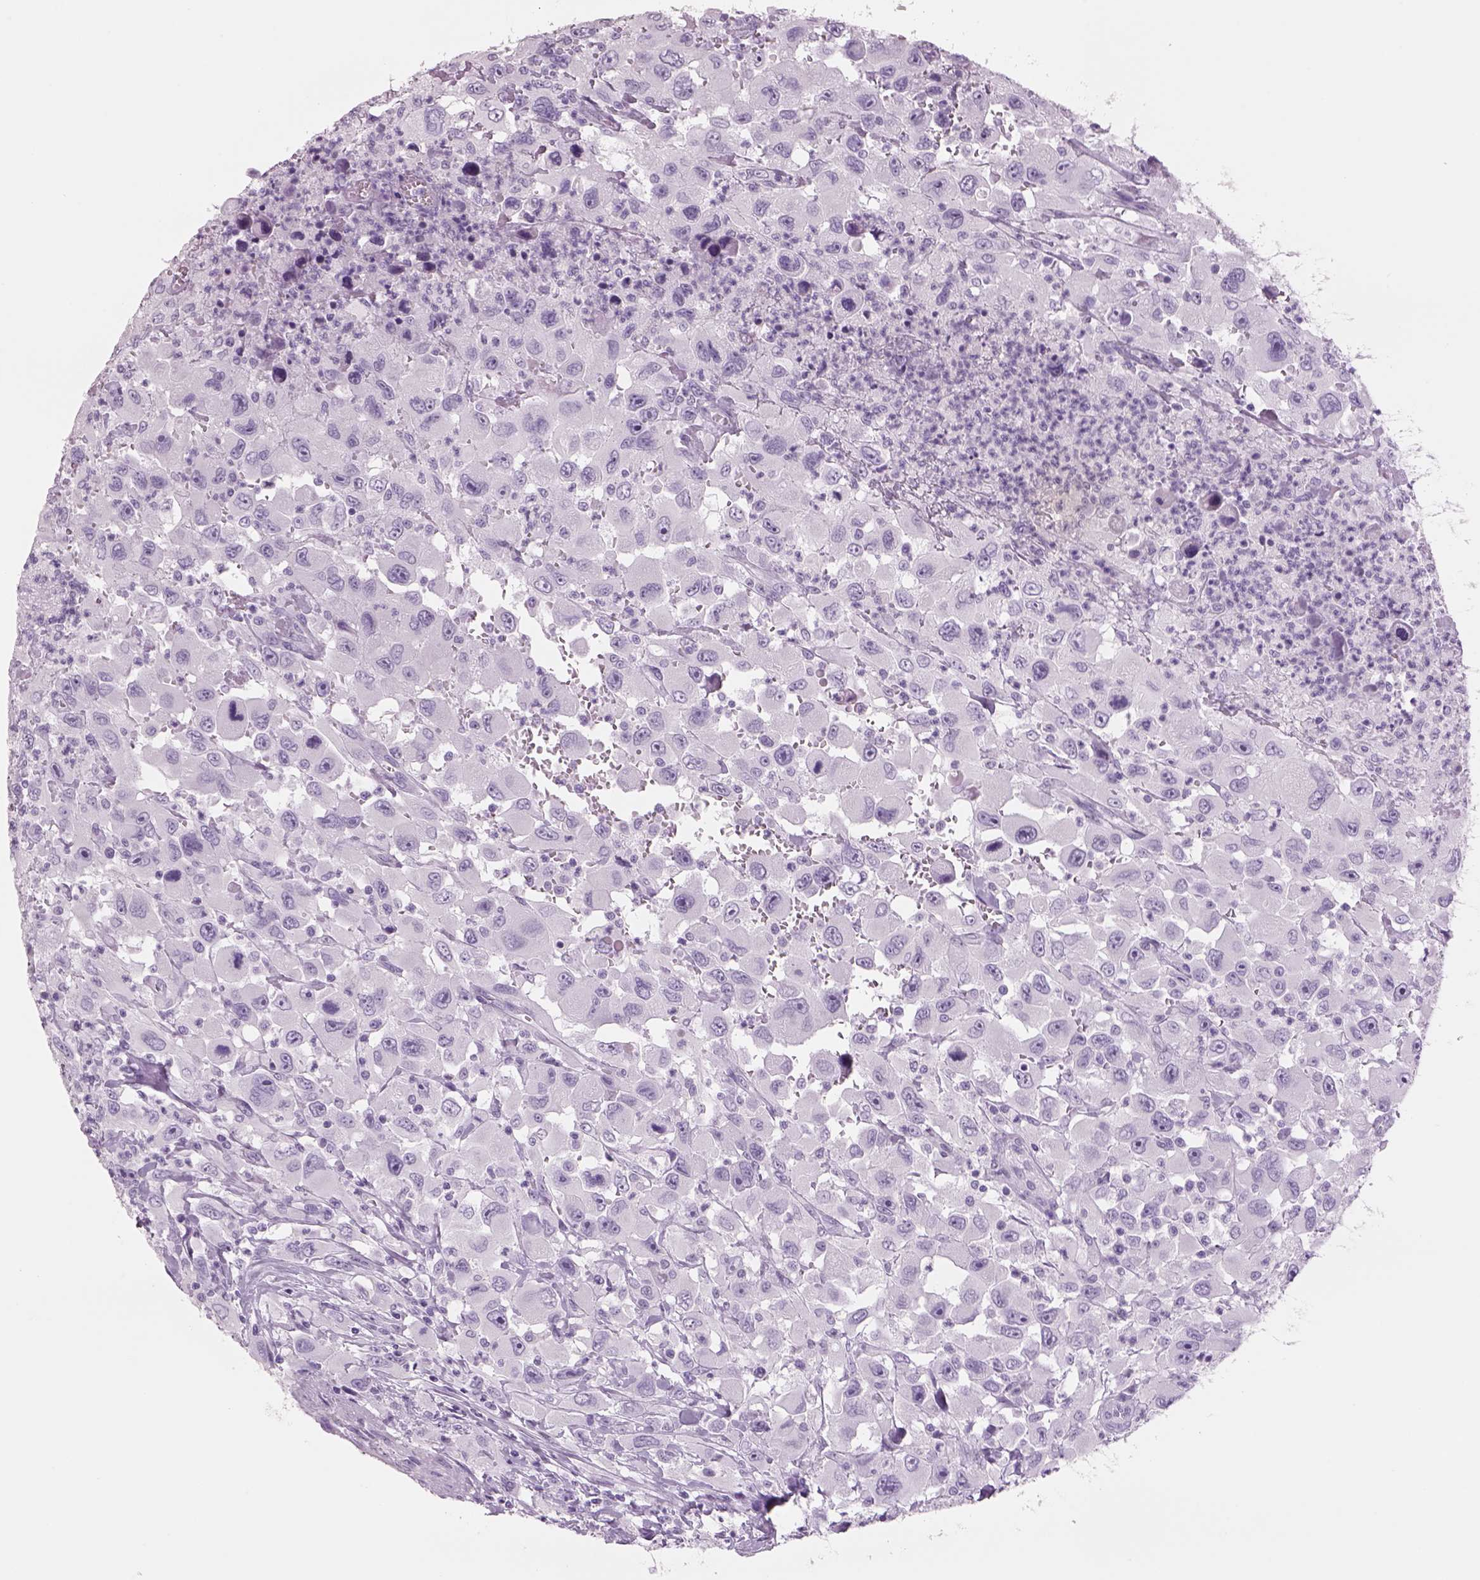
{"staining": {"intensity": "negative", "quantity": "none", "location": "none"}, "tissue": "head and neck cancer", "cell_type": "Tumor cells", "image_type": "cancer", "snomed": [{"axis": "morphology", "description": "Squamous cell carcinoma, NOS"}, {"axis": "morphology", "description": "Squamous cell carcinoma, metastatic, NOS"}, {"axis": "topography", "description": "Oral tissue"}, {"axis": "topography", "description": "Head-Neck"}], "caption": "Immunohistochemical staining of head and neck squamous cell carcinoma reveals no significant positivity in tumor cells. The staining was performed using DAB to visualize the protein expression in brown, while the nuclei were stained in blue with hematoxylin (Magnification: 20x).", "gene": "RHO", "patient": {"sex": "female", "age": 85}}